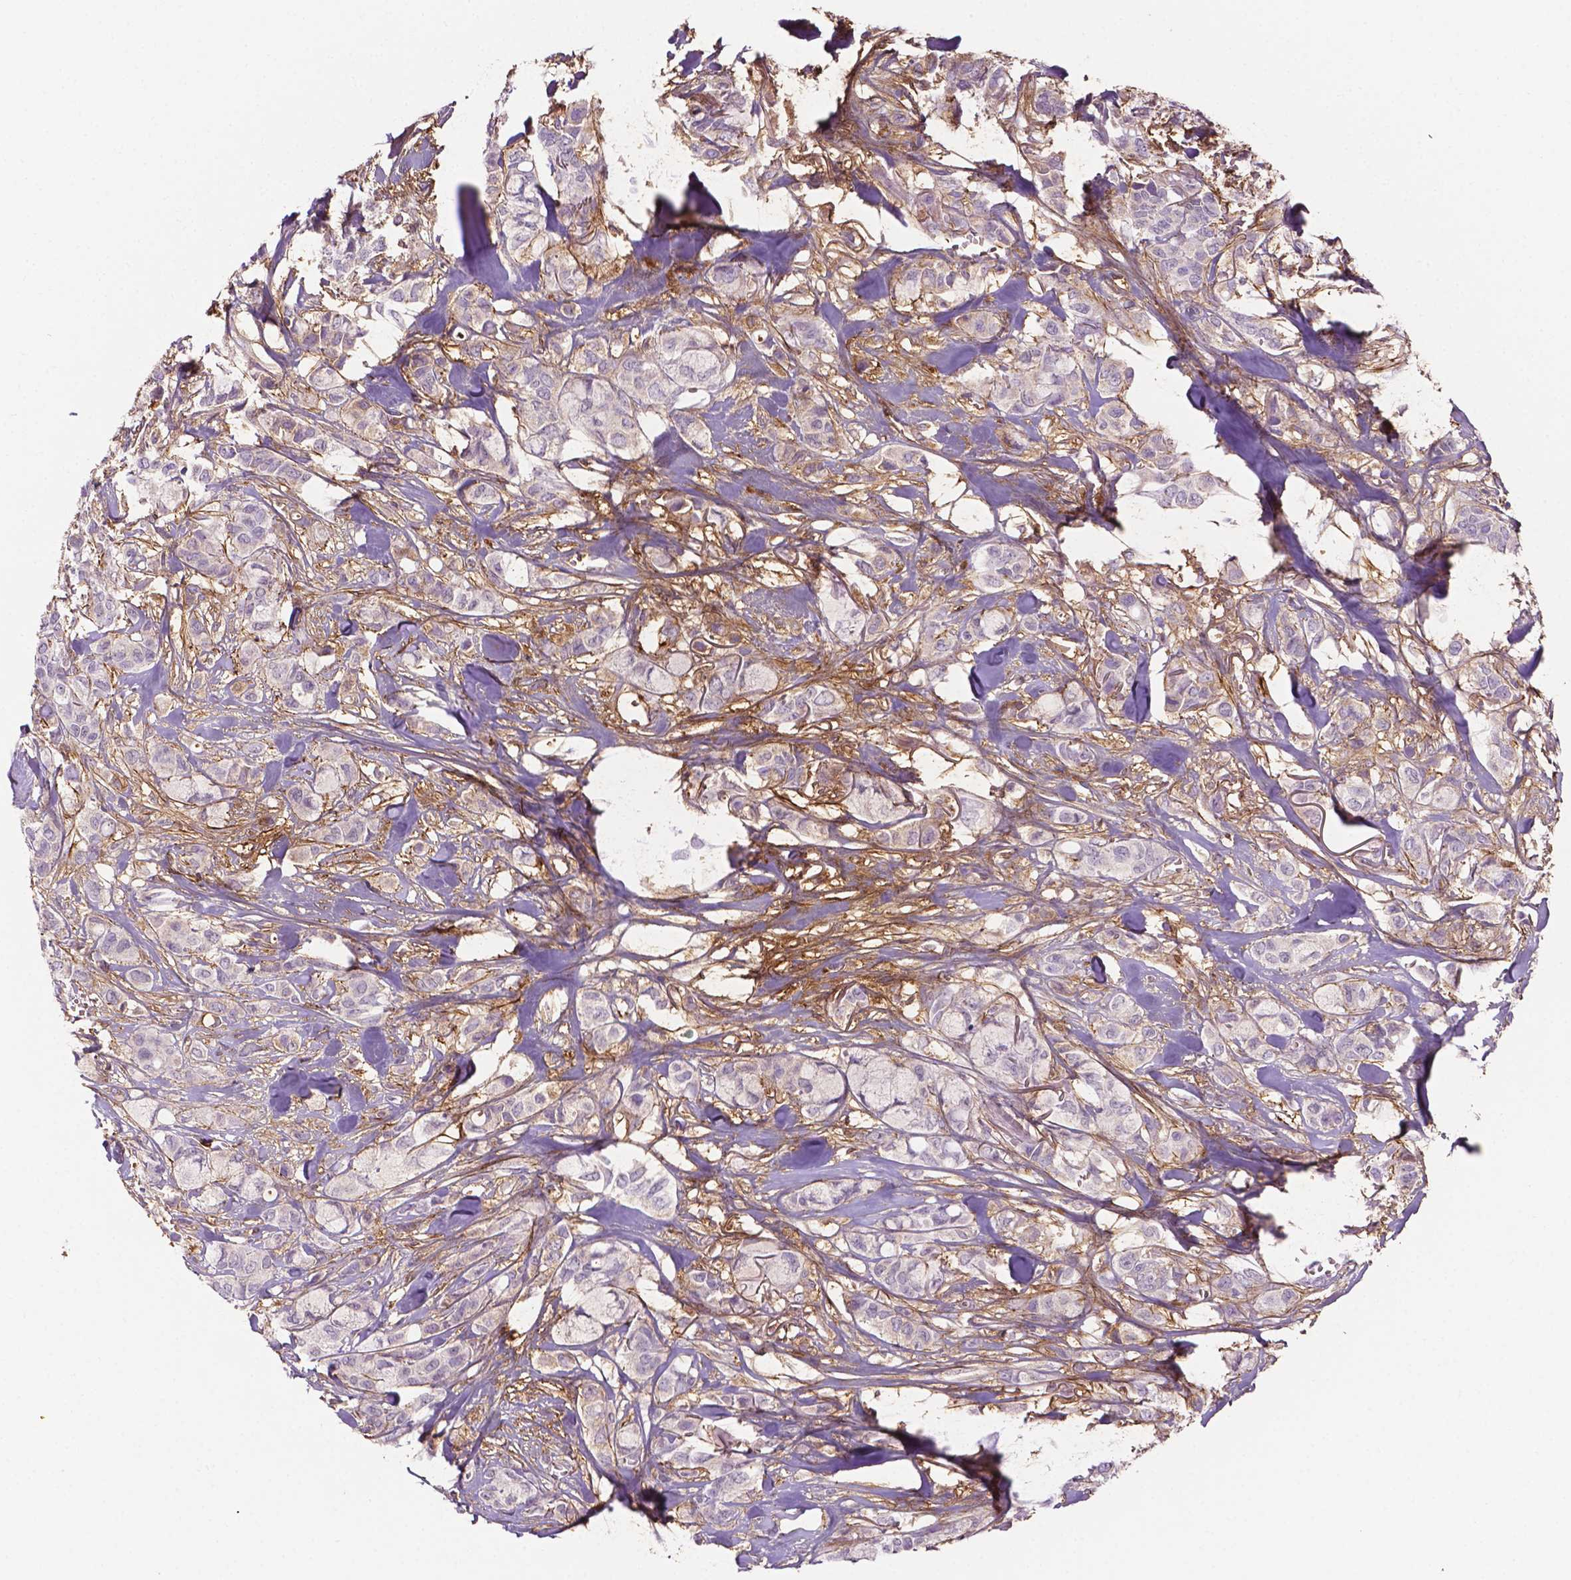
{"staining": {"intensity": "negative", "quantity": "none", "location": "none"}, "tissue": "breast cancer", "cell_type": "Tumor cells", "image_type": "cancer", "snomed": [{"axis": "morphology", "description": "Duct carcinoma"}, {"axis": "topography", "description": "Breast"}], "caption": "Tumor cells show no significant expression in breast cancer (infiltrating ductal carcinoma).", "gene": "FBLN1", "patient": {"sex": "female", "age": 85}}